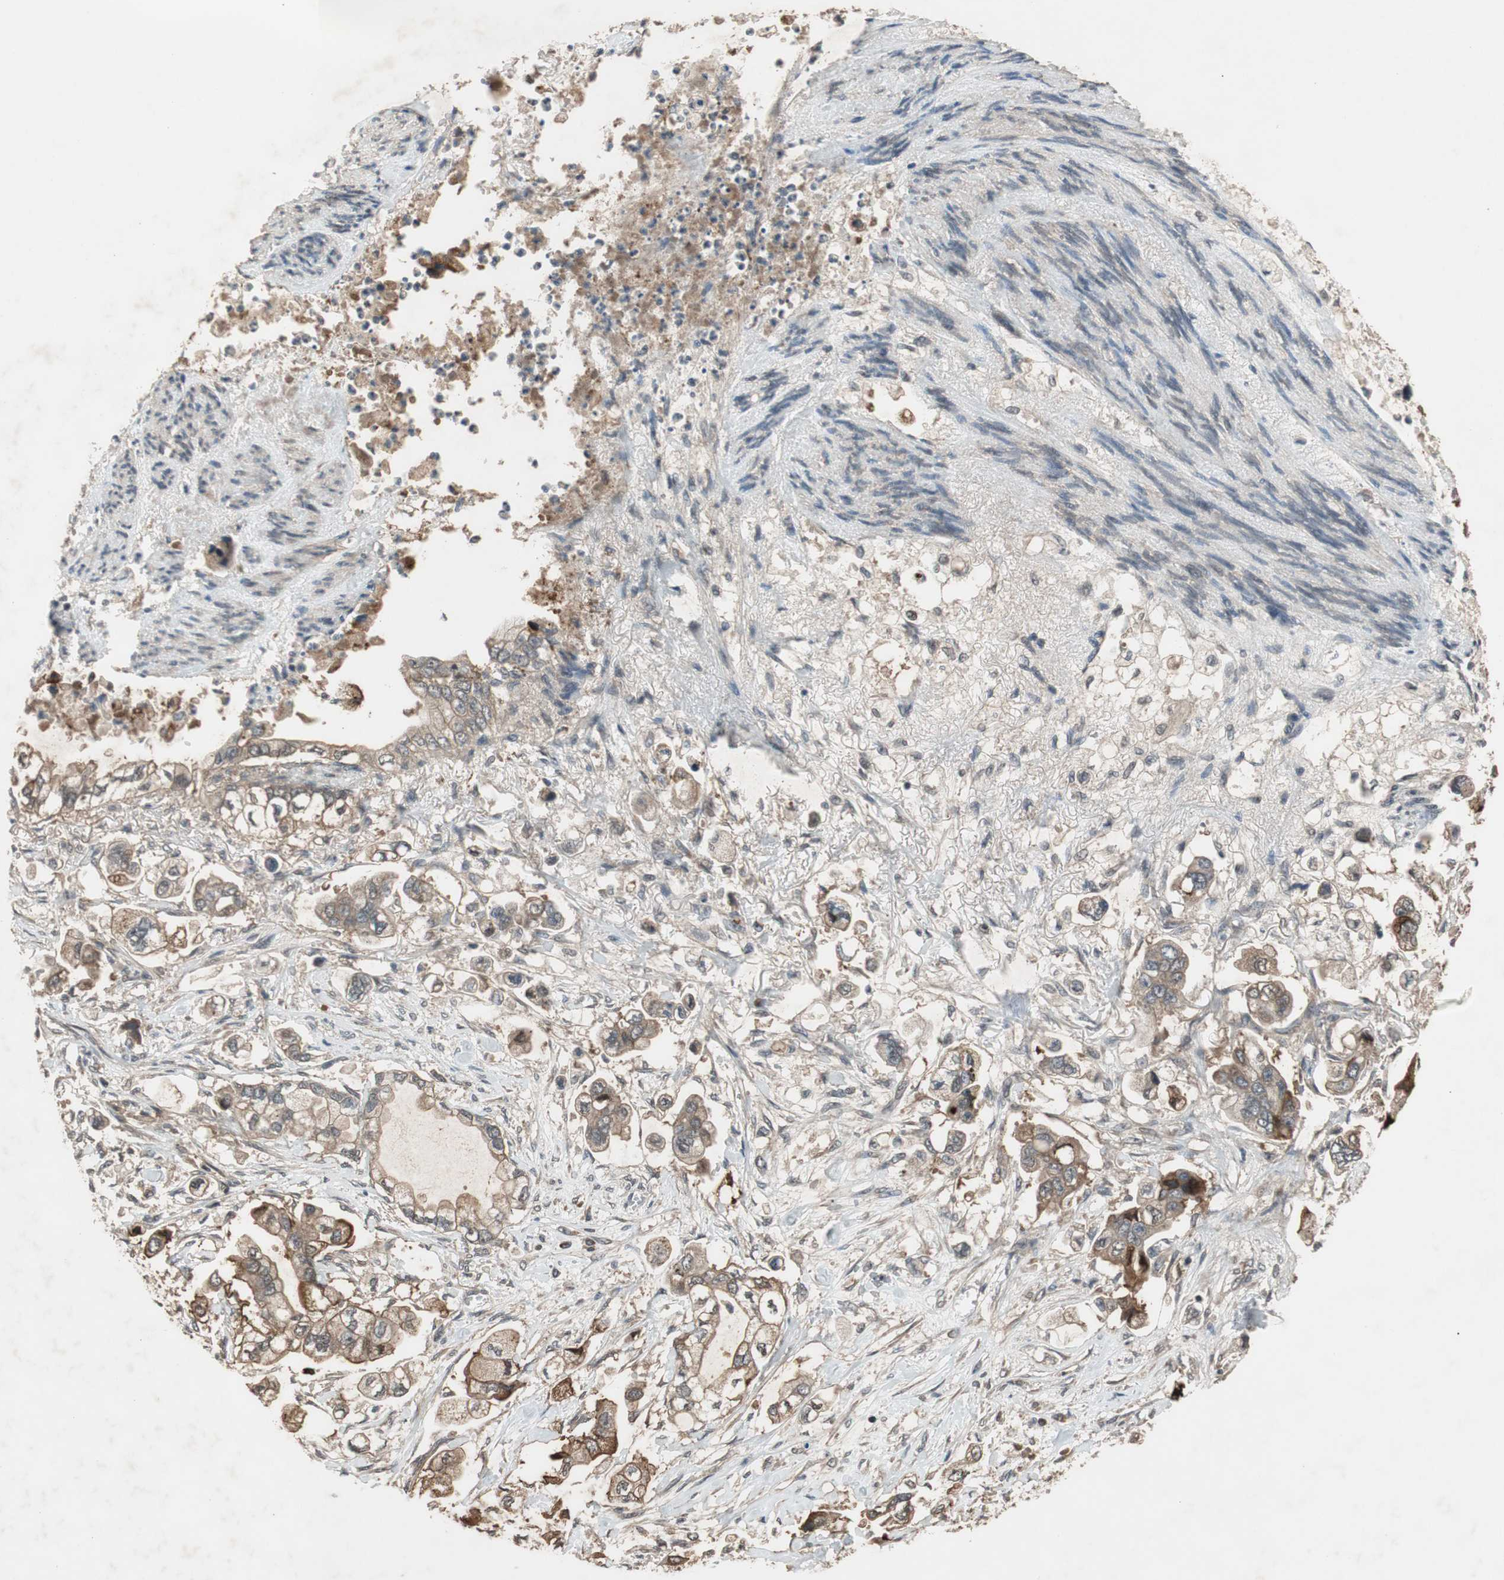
{"staining": {"intensity": "moderate", "quantity": ">75%", "location": "cytoplasmic/membranous"}, "tissue": "stomach cancer", "cell_type": "Tumor cells", "image_type": "cancer", "snomed": [{"axis": "morphology", "description": "Adenocarcinoma, NOS"}, {"axis": "topography", "description": "Stomach"}], "caption": "A photomicrograph of adenocarcinoma (stomach) stained for a protein reveals moderate cytoplasmic/membranous brown staining in tumor cells. The staining was performed using DAB to visualize the protein expression in brown, while the nuclei were stained in blue with hematoxylin (Magnification: 20x).", "gene": "TMEM230", "patient": {"sex": "male", "age": 62}}